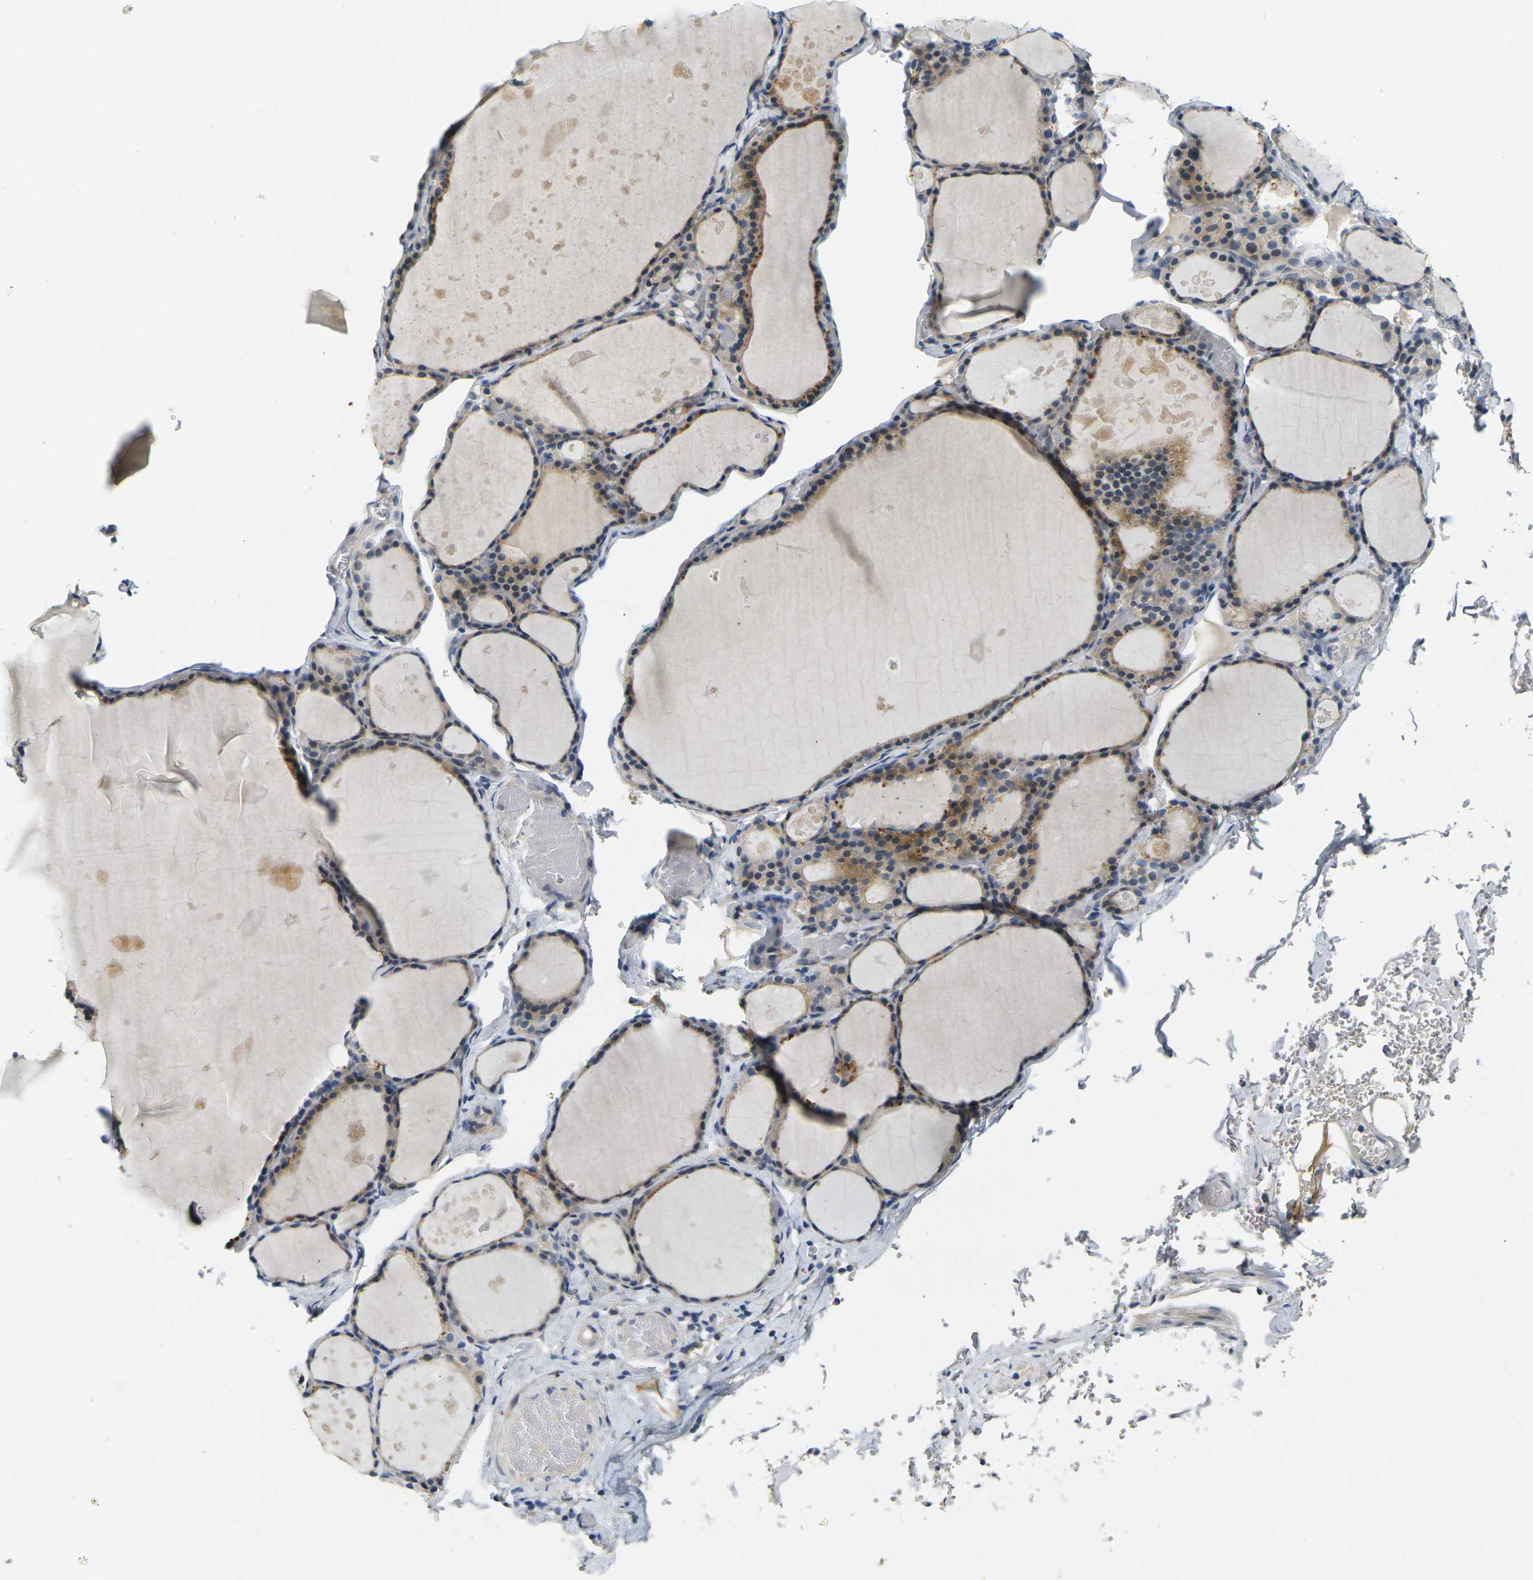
{"staining": {"intensity": "weak", "quantity": ">75%", "location": "cytoplasmic/membranous"}, "tissue": "thyroid gland", "cell_type": "Glandular cells", "image_type": "normal", "snomed": [{"axis": "morphology", "description": "Normal tissue, NOS"}, {"axis": "topography", "description": "Thyroid gland"}], "caption": "IHC histopathology image of normal thyroid gland stained for a protein (brown), which exhibits low levels of weak cytoplasmic/membranous staining in approximately >75% of glandular cells.", "gene": "SHISAL2B", "patient": {"sex": "male", "age": 56}}